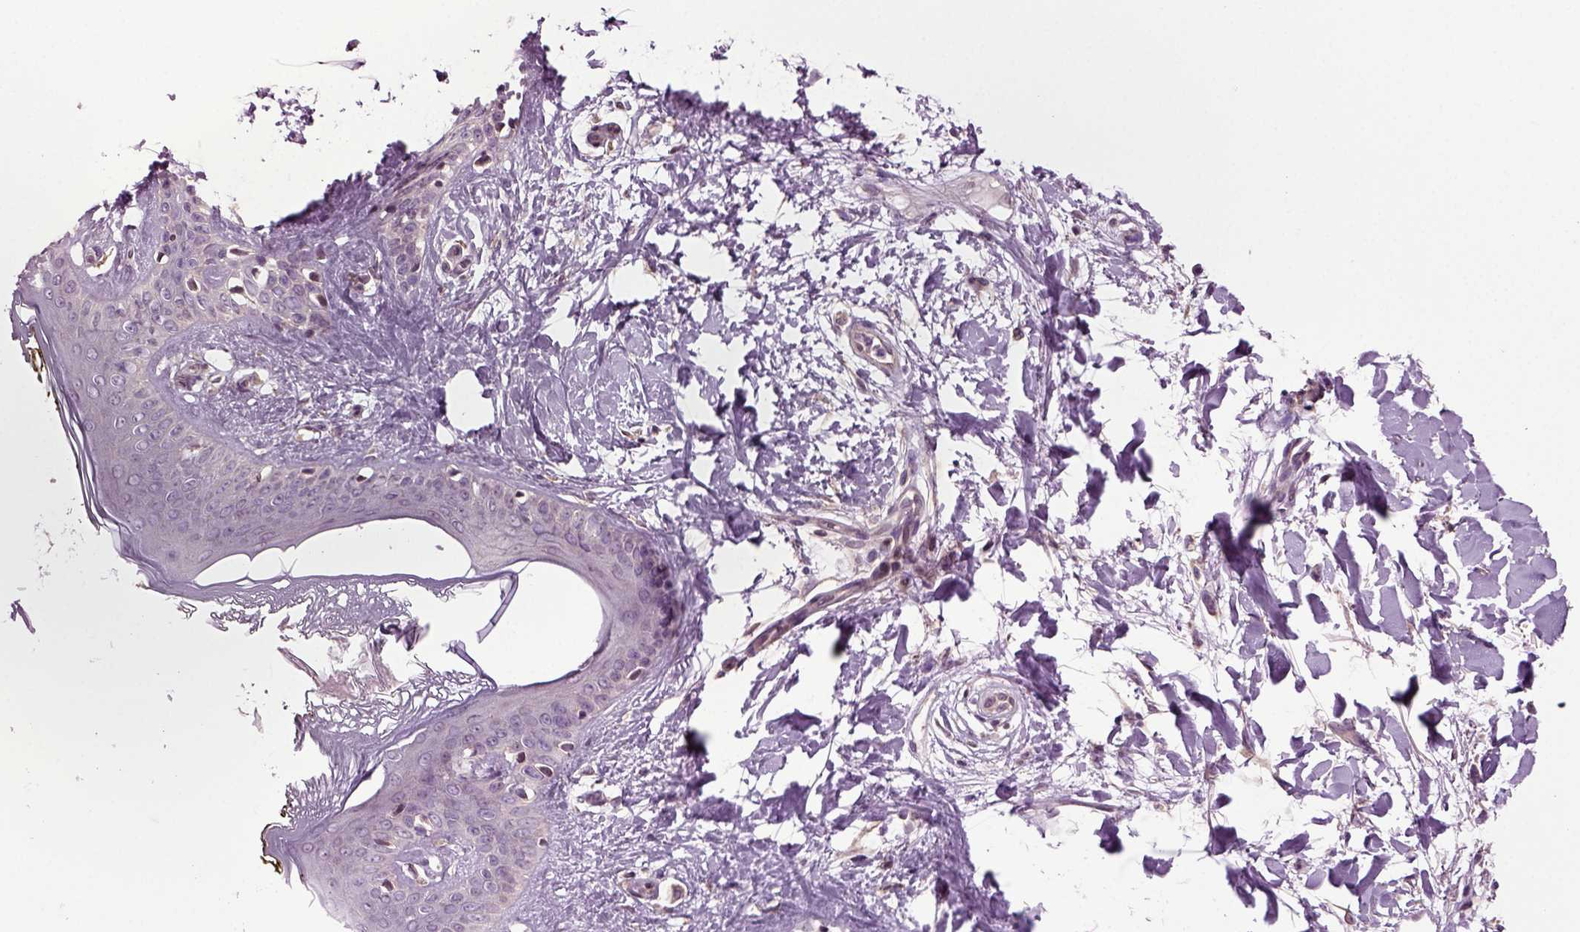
{"staining": {"intensity": "negative", "quantity": "none", "location": "none"}, "tissue": "skin", "cell_type": "Fibroblasts", "image_type": "normal", "snomed": [{"axis": "morphology", "description": "Normal tissue, NOS"}, {"axis": "topography", "description": "Skin"}], "caption": "There is no significant staining in fibroblasts of skin.", "gene": "HAGHL", "patient": {"sex": "female", "age": 34}}